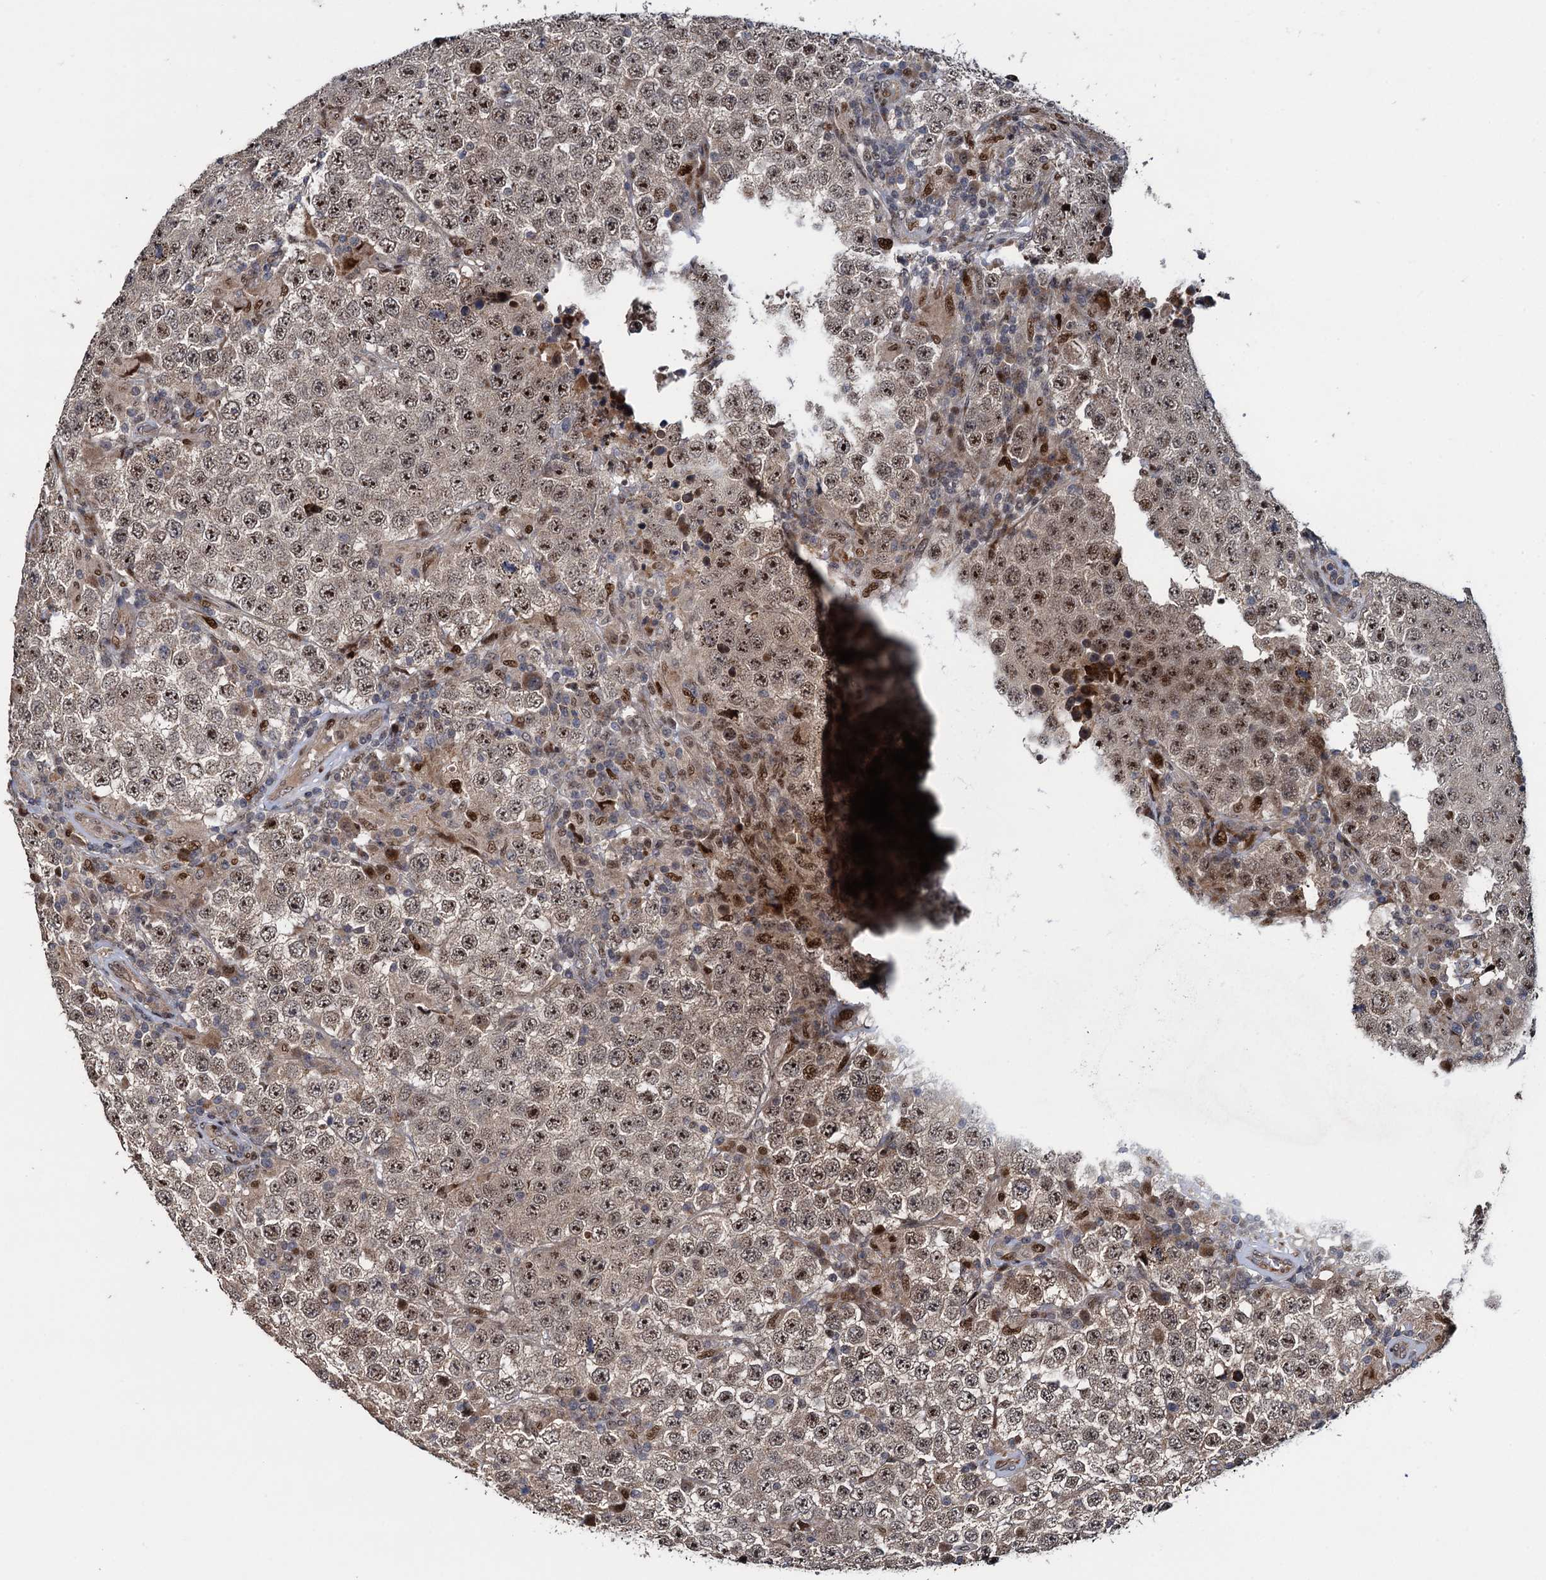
{"staining": {"intensity": "moderate", "quantity": ">75%", "location": "cytoplasmic/membranous,nuclear"}, "tissue": "testis cancer", "cell_type": "Tumor cells", "image_type": "cancer", "snomed": [{"axis": "morphology", "description": "Normal tissue, NOS"}, {"axis": "morphology", "description": "Urothelial carcinoma, High grade"}, {"axis": "morphology", "description": "Seminoma, NOS"}, {"axis": "morphology", "description": "Carcinoma, Embryonal, NOS"}, {"axis": "topography", "description": "Urinary bladder"}, {"axis": "topography", "description": "Testis"}], "caption": "The micrograph shows staining of testis cancer, revealing moderate cytoplasmic/membranous and nuclear protein positivity (brown color) within tumor cells.", "gene": "ATOSA", "patient": {"sex": "male", "age": 41}}